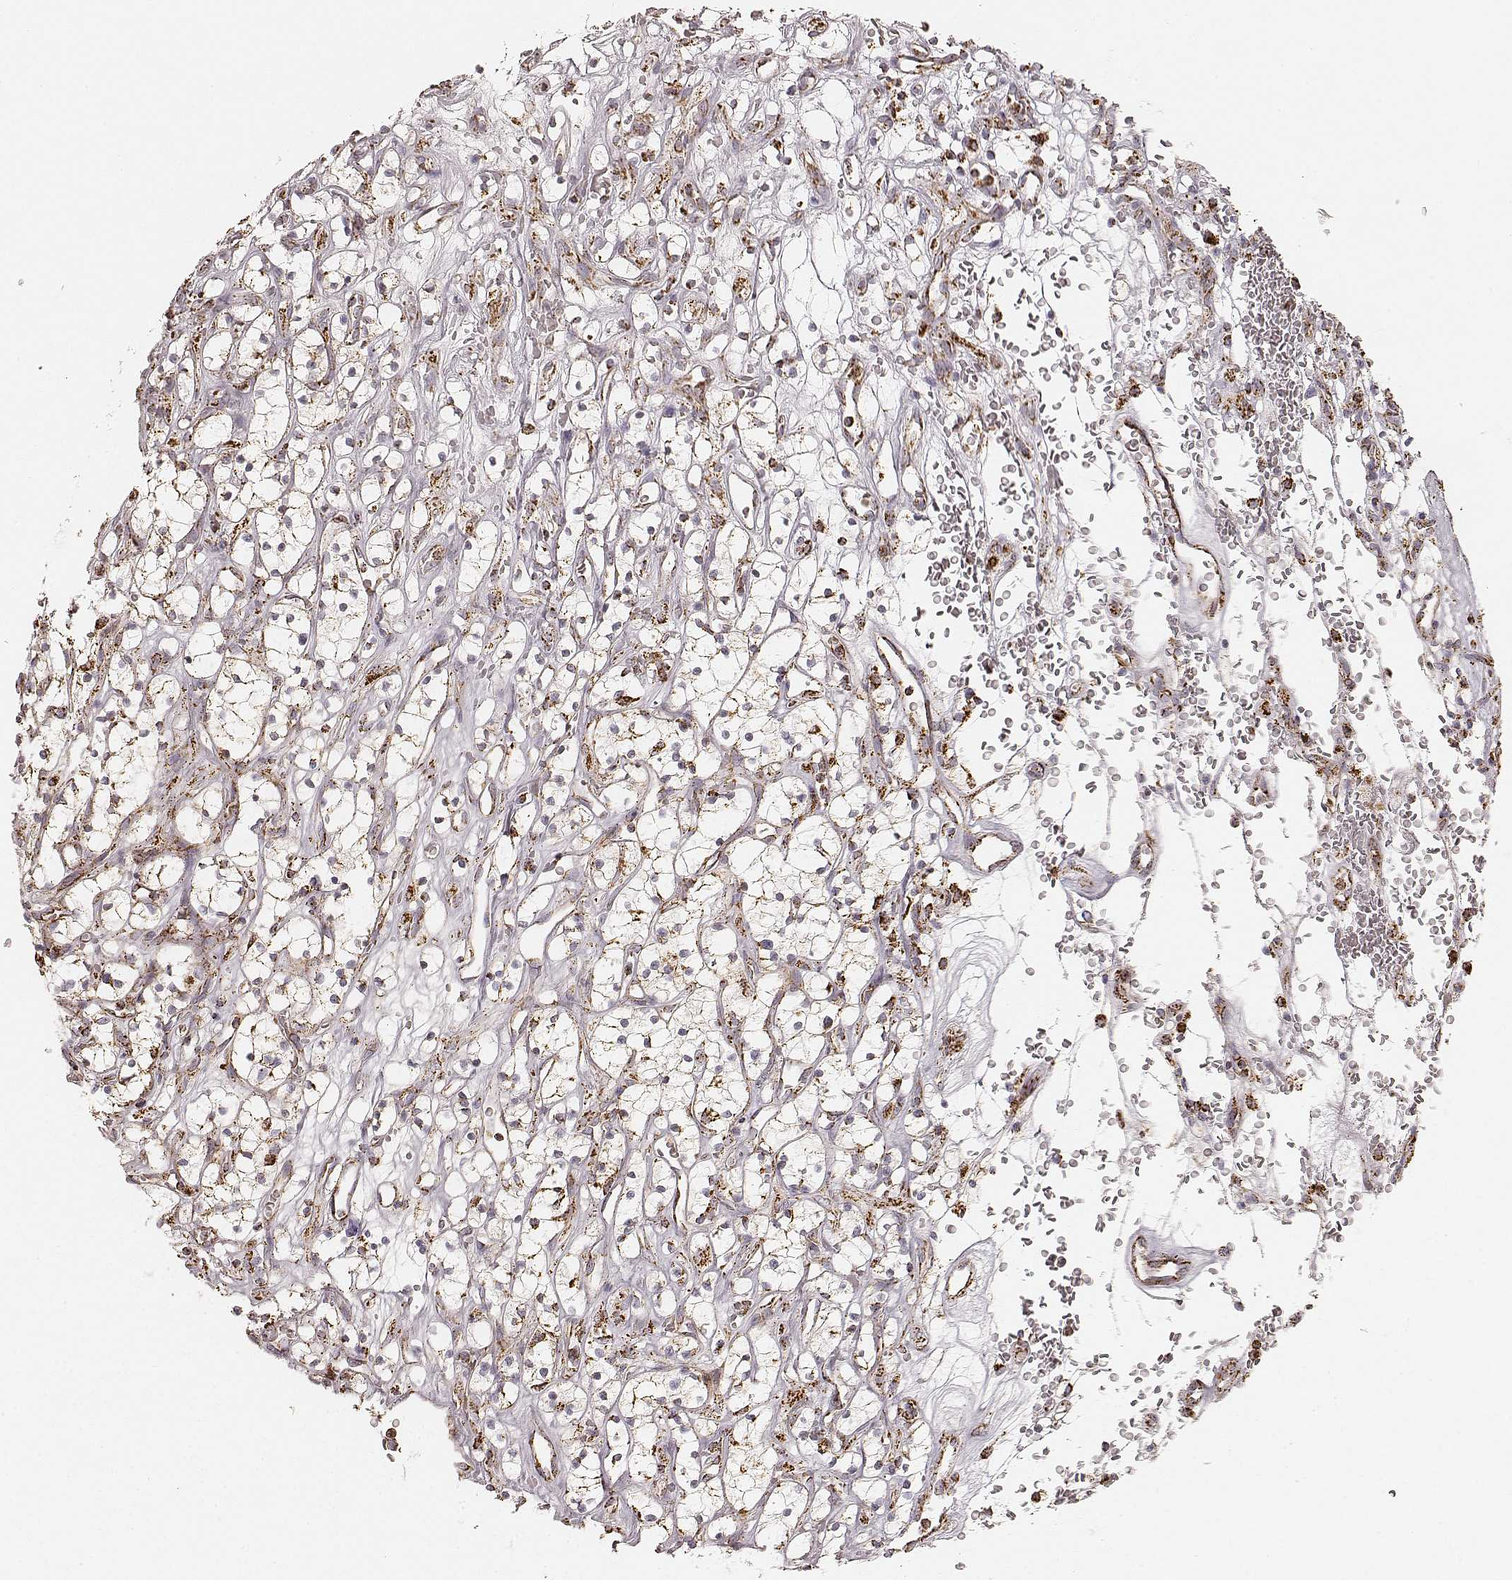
{"staining": {"intensity": "strong", "quantity": "25%-75%", "location": "cytoplasmic/membranous"}, "tissue": "renal cancer", "cell_type": "Tumor cells", "image_type": "cancer", "snomed": [{"axis": "morphology", "description": "Adenocarcinoma, NOS"}, {"axis": "topography", "description": "Kidney"}], "caption": "Protein expression analysis of renal adenocarcinoma demonstrates strong cytoplasmic/membranous positivity in about 25%-75% of tumor cells.", "gene": "CS", "patient": {"sex": "female", "age": 64}}